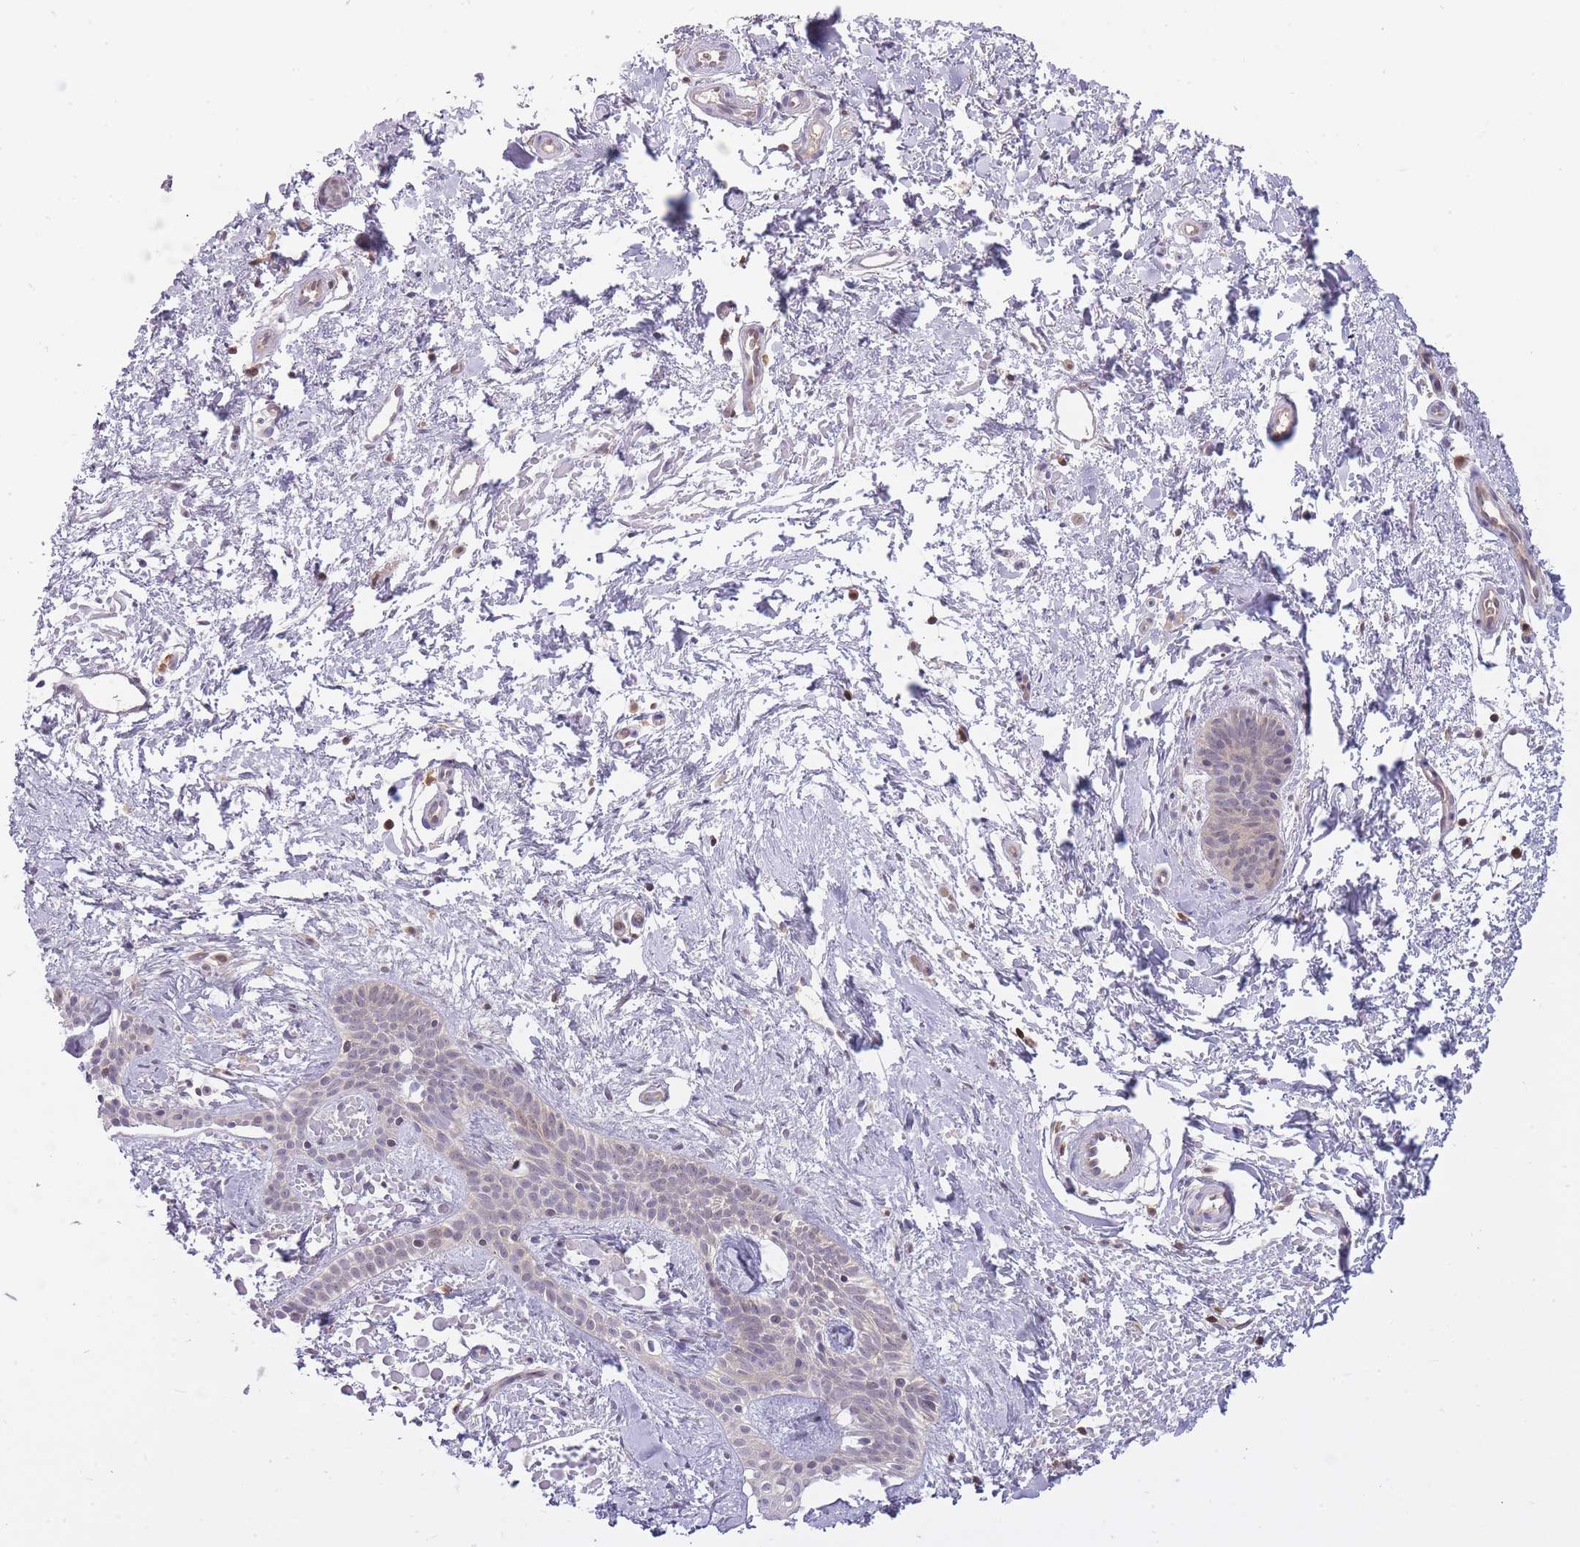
{"staining": {"intensity": "negative", "quantity": "none", "location": "none"}, "tissue": "skin cancer", "cell_type": "Tumor cells", "image_type": "cancer", "snomed": [{"axis": "morphology", "description": "Basal cell carcinoma"}, {"axis": "topography", "description": "Skin"}], "caption": "The histopathology image reveals no staining of tumor cells in skin cancer (basal cell carcinoma).", "gene": "CXorf38", "patient": {"sex": "male", "age": 78}}